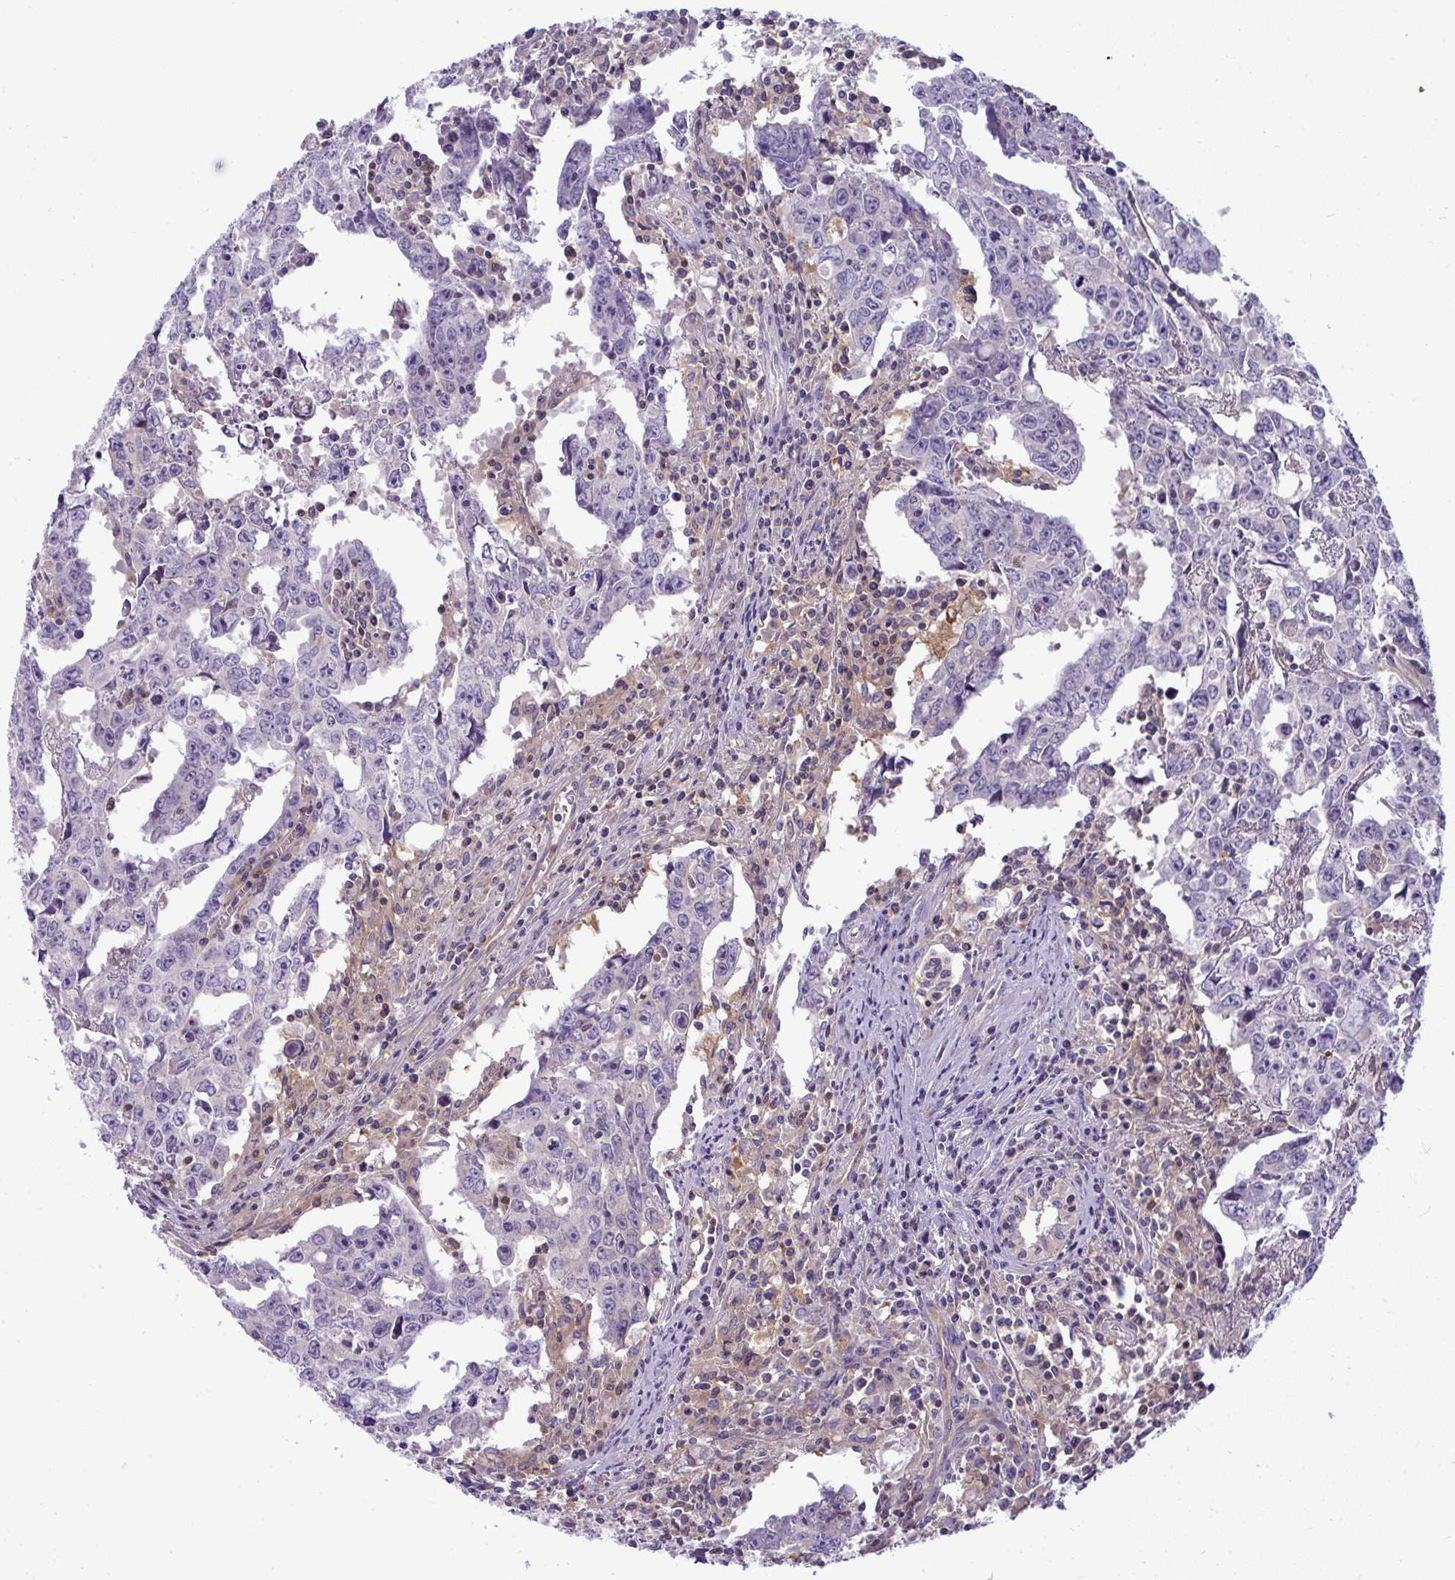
{"staining": {"intensity": "negative", "quantity": "none", "location": "none"}, "tissue": "testis cancer", "cell_type": "Tumor cells", "image_type": "cancer", "snomed": [{"axis": "morphology", "description": "Carcinoma, Embryonal, NOS"}, {"axis": "topography", "description": "Testis"}], "caption": "This is an immunohistochemistry micrograph of human testis embryonal carcinoma. There is no expression in tumor cells.", "gene": "SLC30A6", "patient": {"sex": "male", "age": 22}}